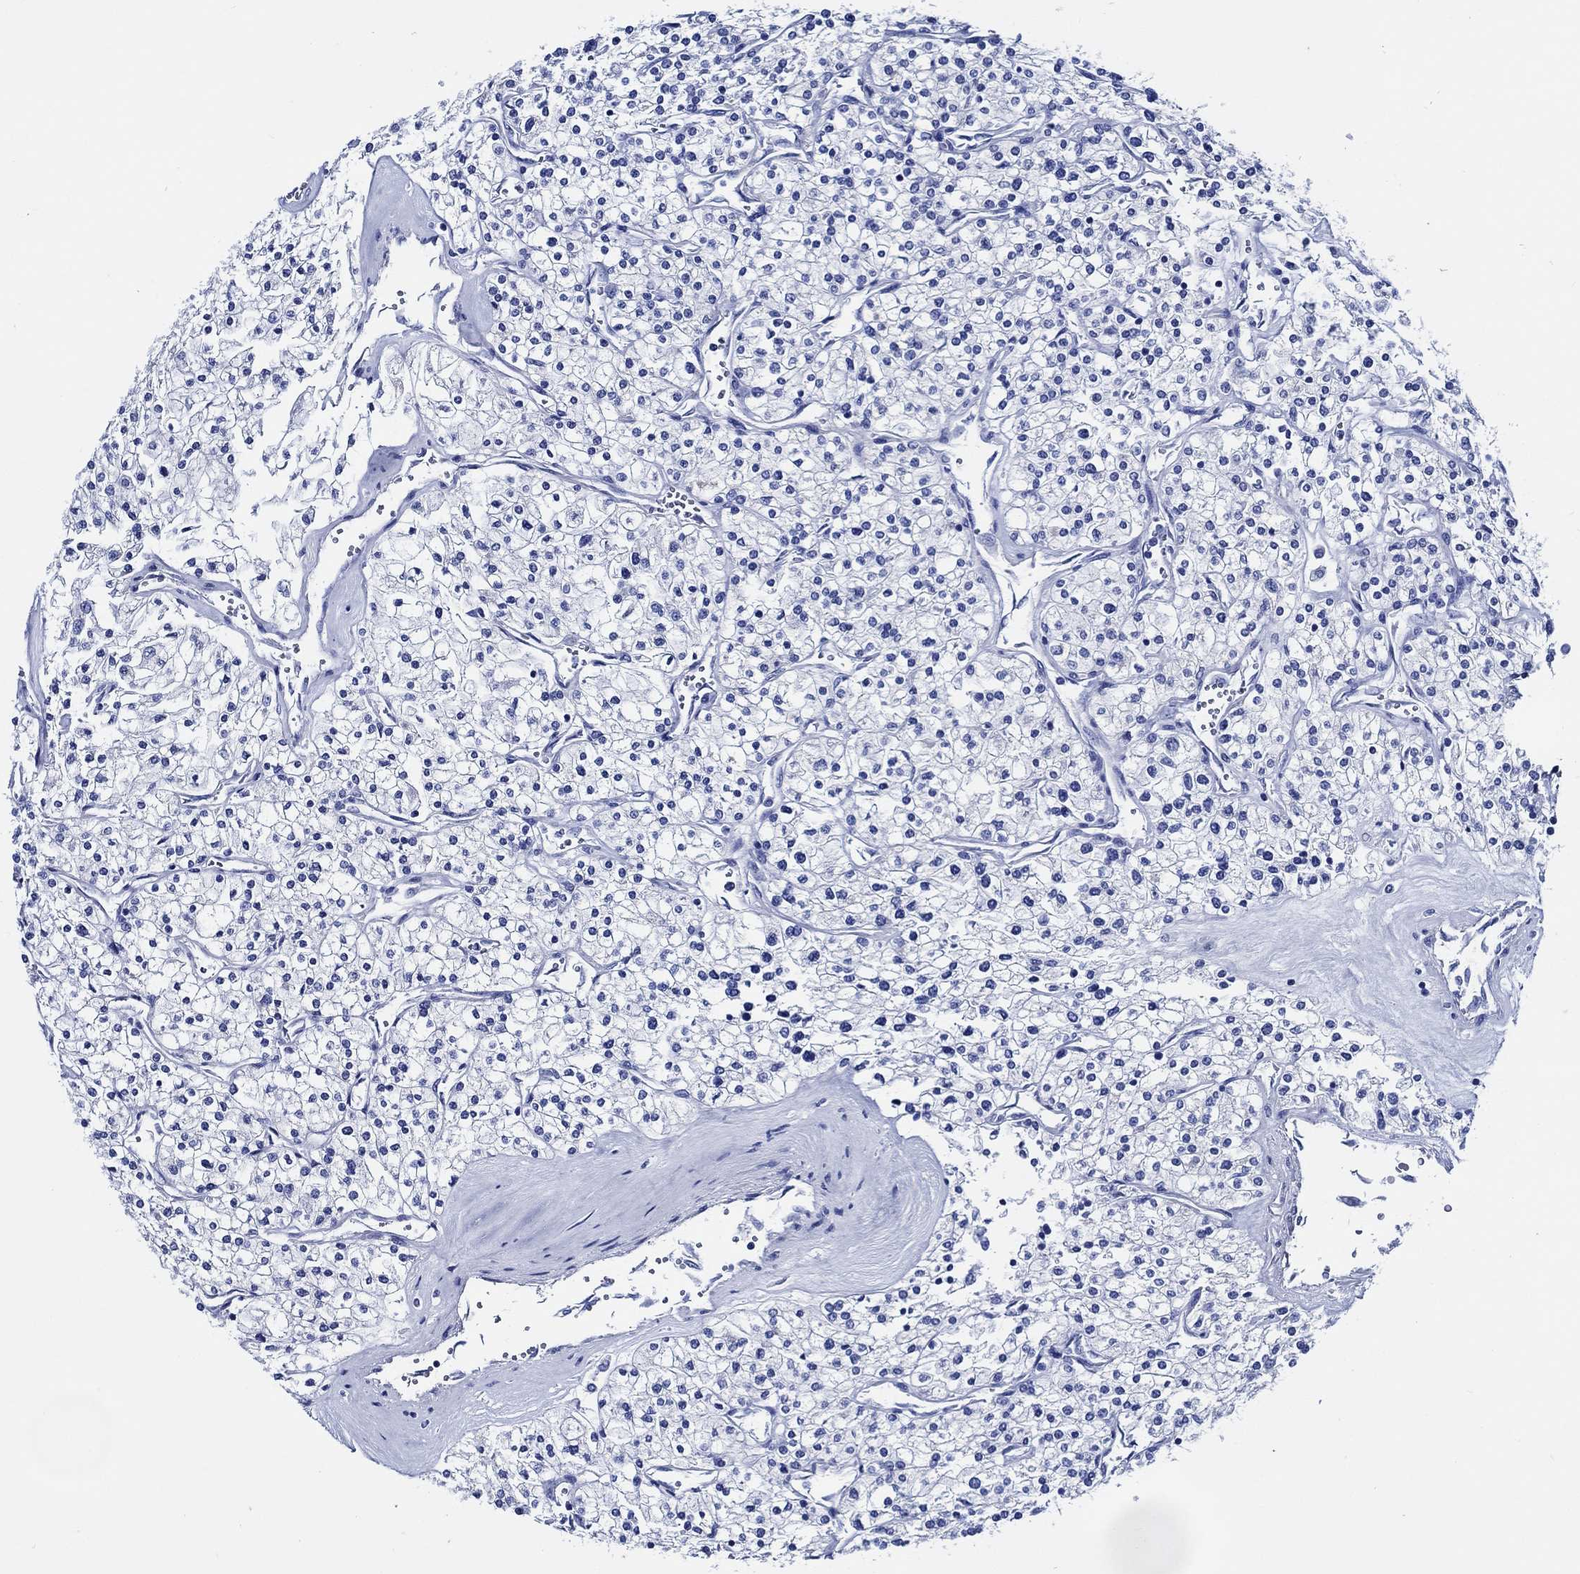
{"staining": {"intensity": "negative", "quantity": "none", "location": "none"}, "tissue": "renal cancer", "cell_type": "Tumor cells", "image_type": "cancer", "snomed": [{"axis": "morphology", "description": "Adenocarcinoma, NOS"}, {"axis": "topography", "description": "Kidney"}], "caption": "The histopathology image displays no staining of tumor cells in renal cancer (adenocarcinoma).", "gene": "WDR62", "patient": {"sex": "male", "age": 80}}